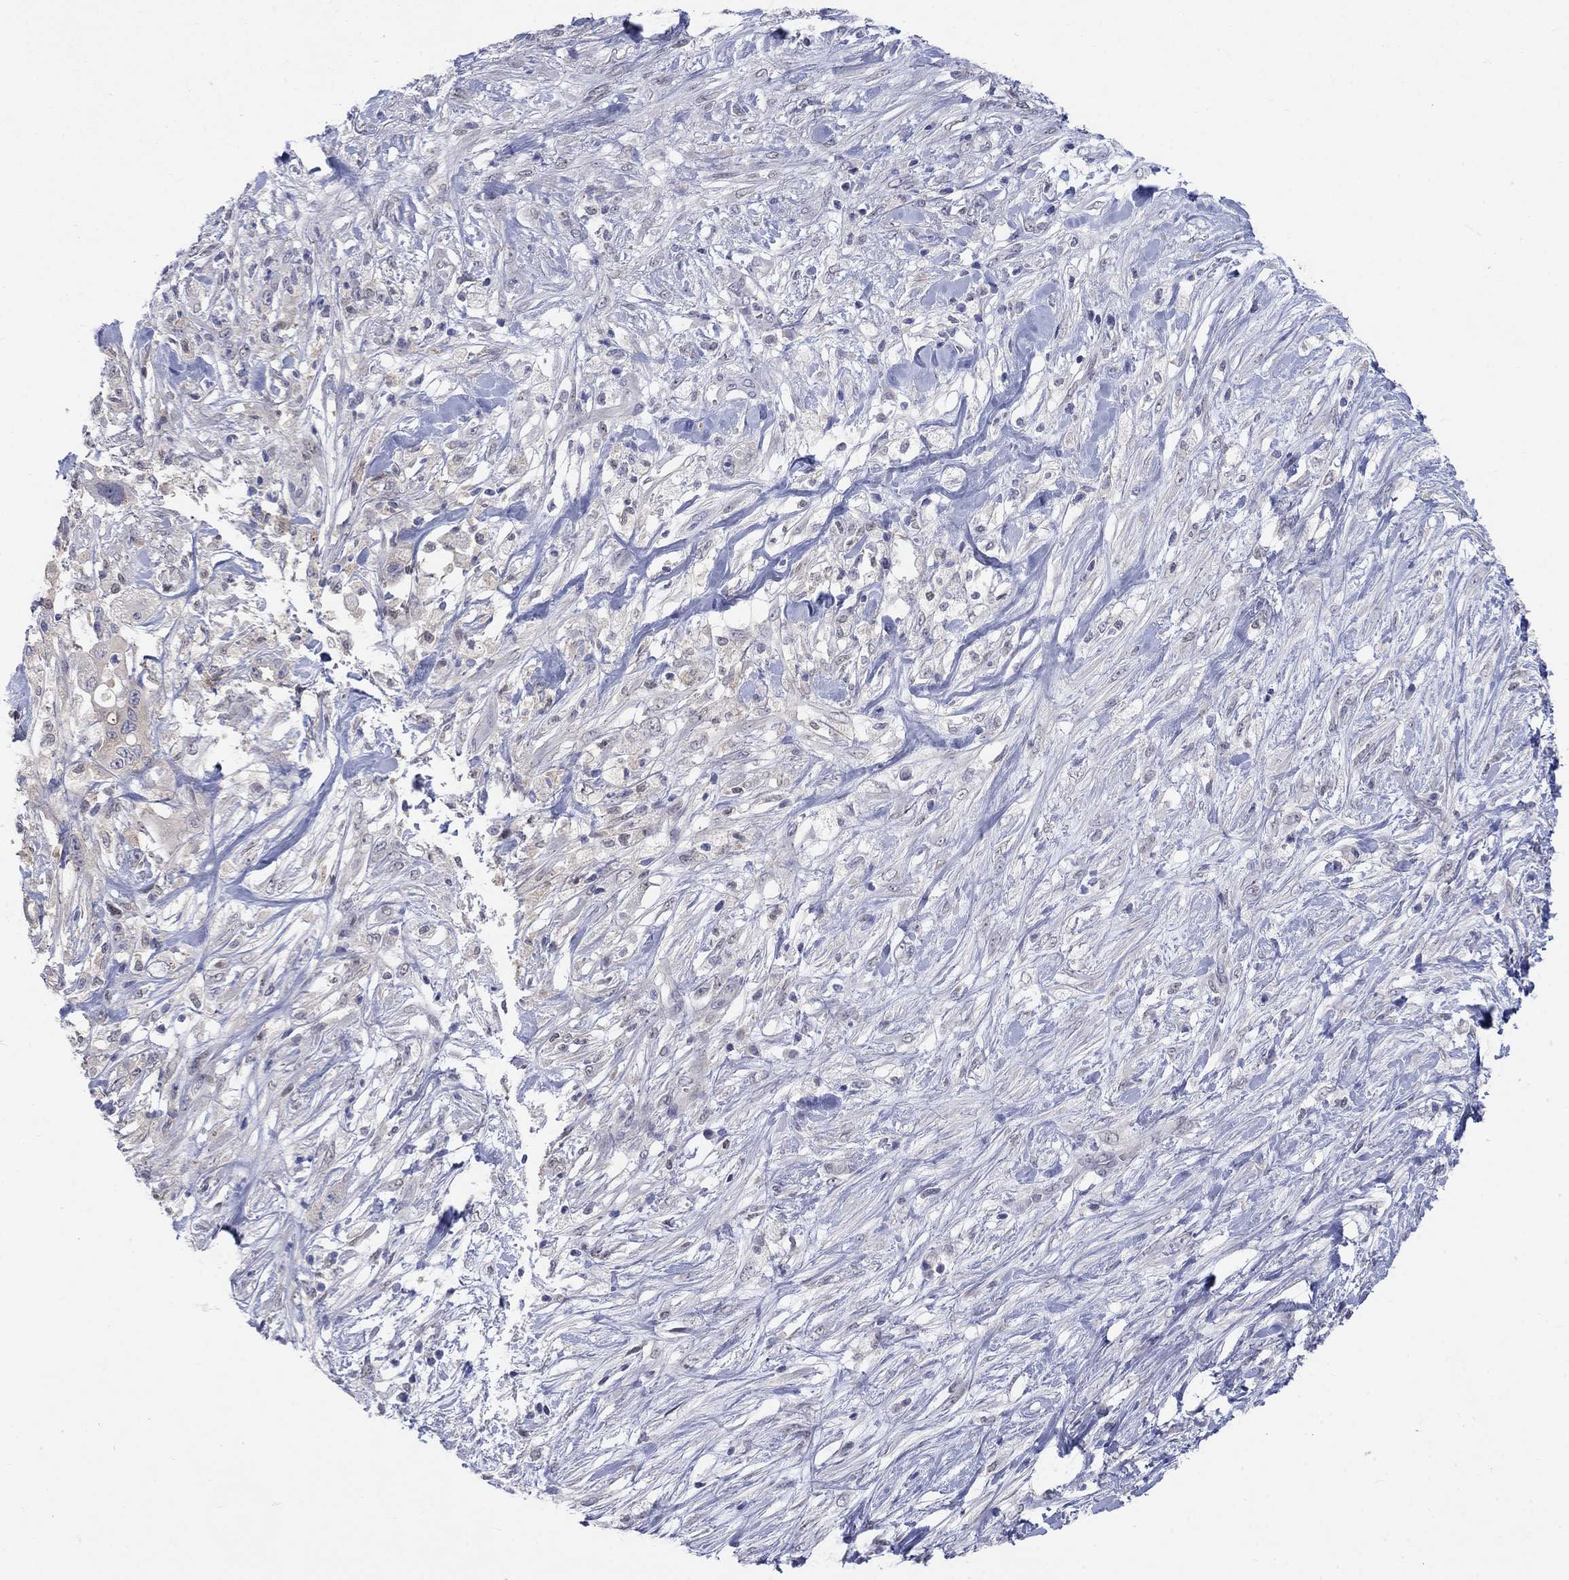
{"staining": {"intensity": "weak", "quantity": "25%-75%", "location": "cytoplasmic/membranous"}, "tissue": "pancreatic cancer", "cell_type": "Tumor cells", "image_type": "cancer", "snomed": [{"axis": "morphology", "description": "Adenocarcinoma, NOS"}, {"axis": "topography", "description": "Pancreas"}], "caption": "This is a micrograph of immunohistochemistry (IHC) staining of pancreatic cancer (adenocarcinoma), which shows weak positivity in the cytoplasmic/membranous of tumor cells.", "gene": "EGFLAM", "patient": {"sex": "female", "age": 72}}